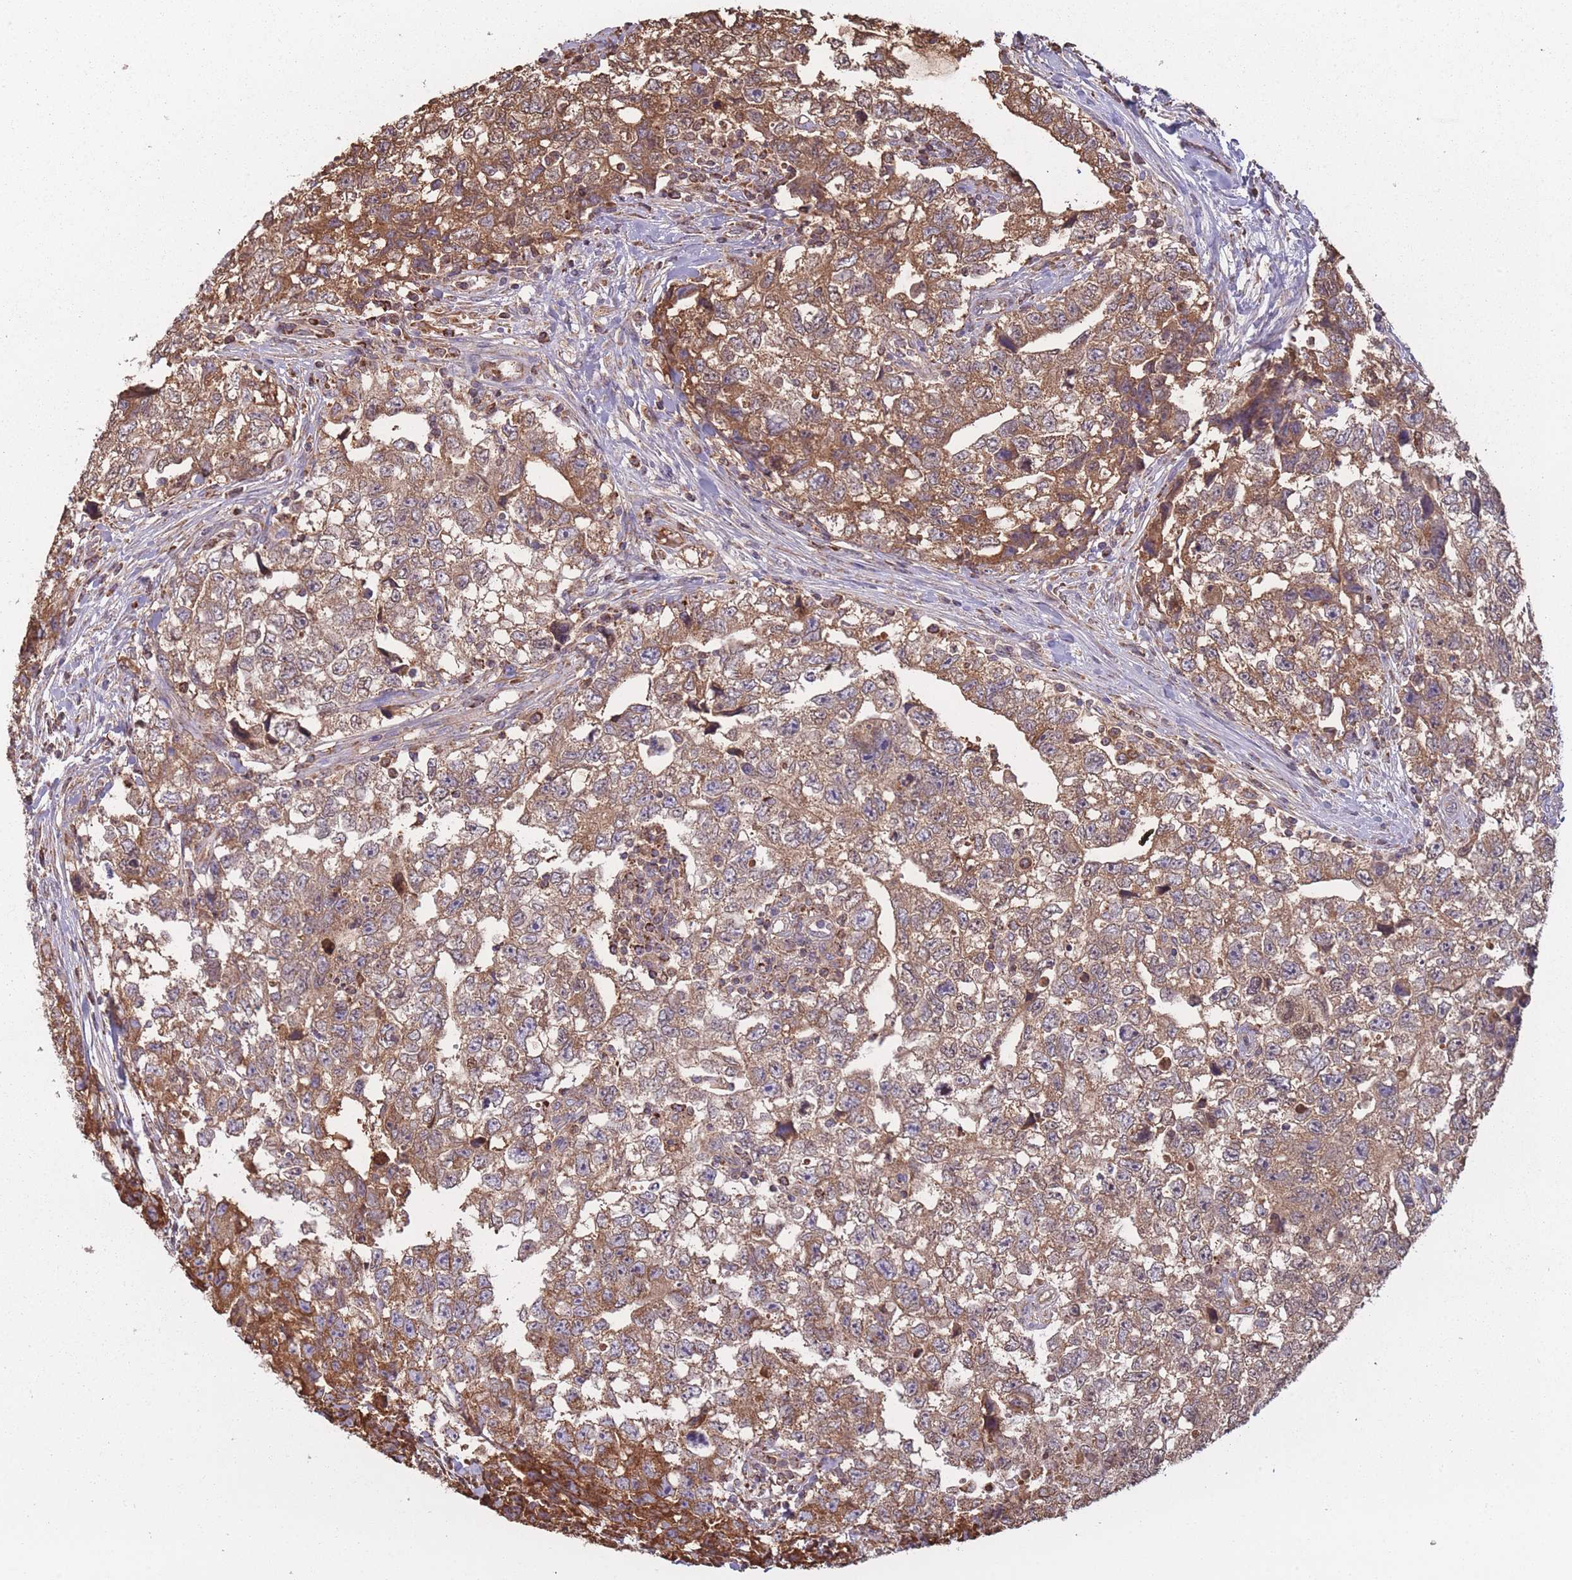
{"staining": {"intensity": "moderate", "quantity": ">75%", "location": "cytoplasmic/membranous"}, "tissue": "testis cancer", "cell_type": "Tumor cells", "image_type": "cancer", "snomed": [{"axis": "morphology", "description": "Carcinoma, Embryonal, NOS"}, {"axis": "topography", "description": "Testis"}], "caption": "IHC (DAB) staining of human testis embryonal carcinoma exhibits moderate cytoplasmic/membranous protein positivity in about >75% of tumor cells.", "gene": "KAT2A", "patient": {"sex": "male", "age": 22}}